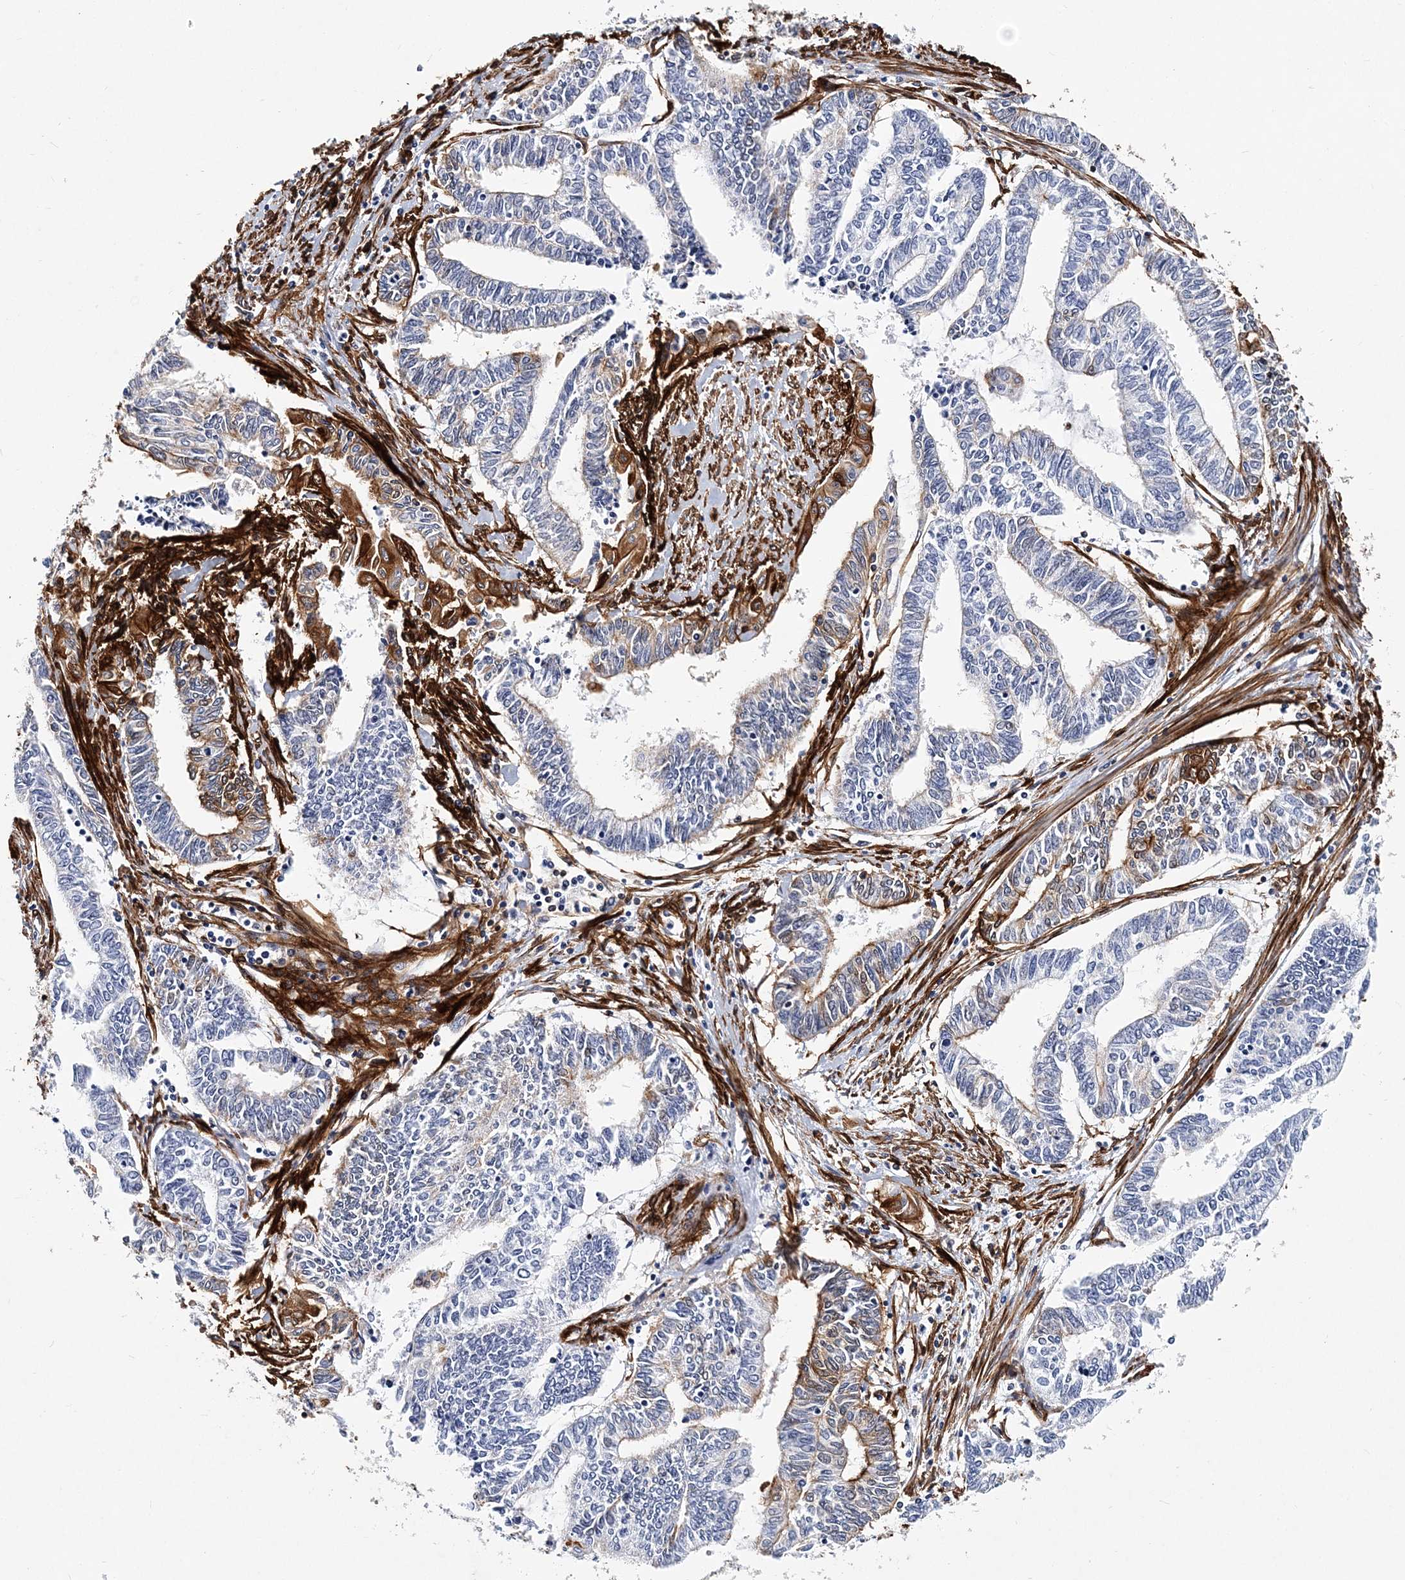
{"staining": {"intensity": "moderate", "quantity": "<25%", "location": "cytoplasmic/membranous"}, "tissue": "endometrial cancer", "cell_type": "Tumor cells", "image_type": "cancer", "snomed": [{"axis": "morphology", "description": "Adenocarcinoma, NOS"}, {"axis": "topography", "description": "Uterus"}, {"axis": "topography", "description": "Endometrium"}], "caption": "Endometrial cancer (adenocarcinoma) was stained to show a protein in brown. There is low levels of moderate cytoplasmic/membranous positivity in about <25% of tumor cells.", "gene": "ITGA2B", "patient": {"sex": "female", "age": 70}}